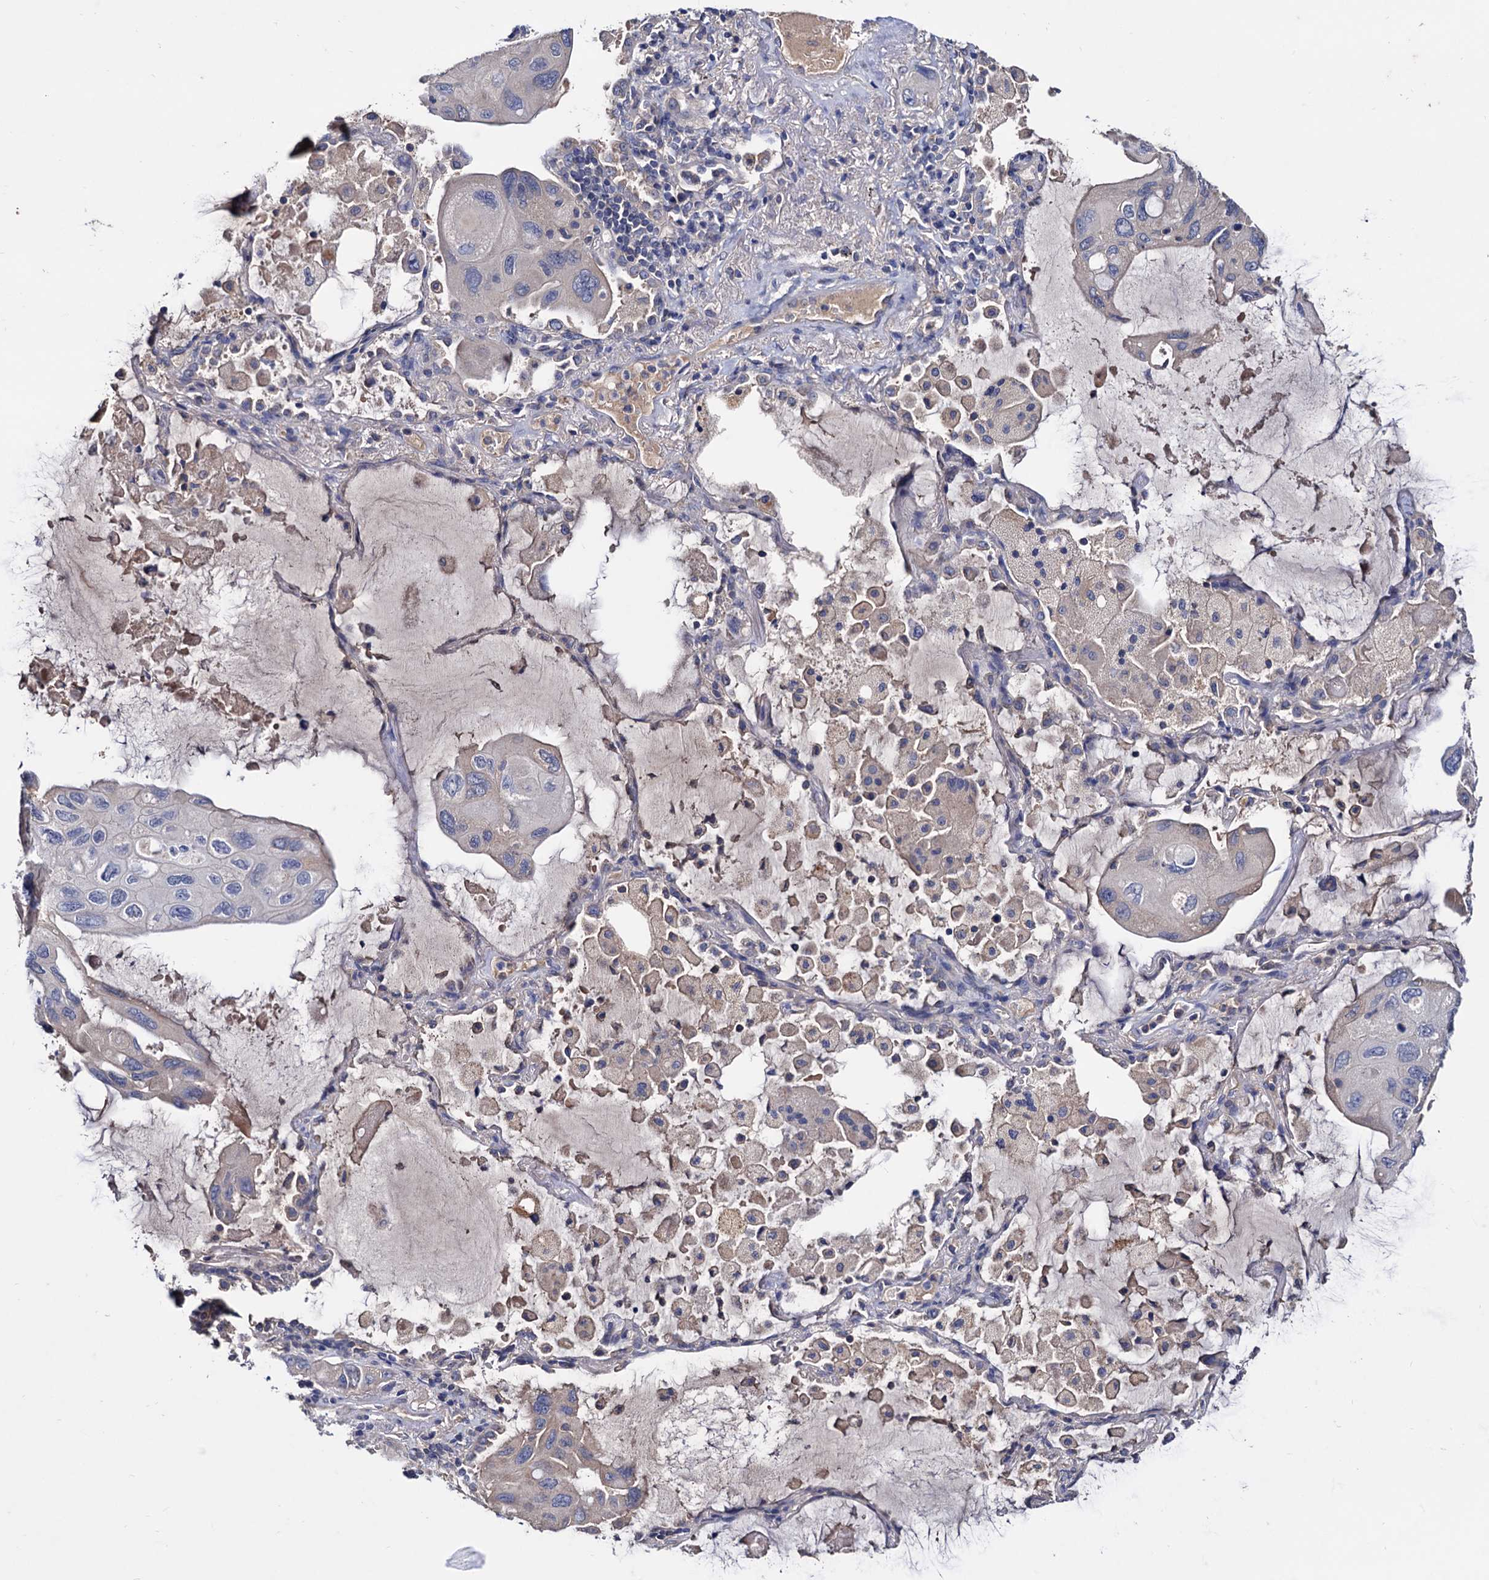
{"staining": {"intensity": "negative", "quantity": "none", "location": "none"}, "tissue": "lung cancer", "cell_type": "Tumor cells", "image_type": "cancer", "snomed": [{"axis": "morphology", "description": "Squamous cell carcinoma, NOS"}, {"axis": "topography", "description": "Lung"}], "caption": "Immunohistochemical staining of lung cancer (squamous cell carcinoma) exhibits no significant expression in tumor cells.", "gene": "NPAS4", "patient": {"sex": "female", "age": 73}}